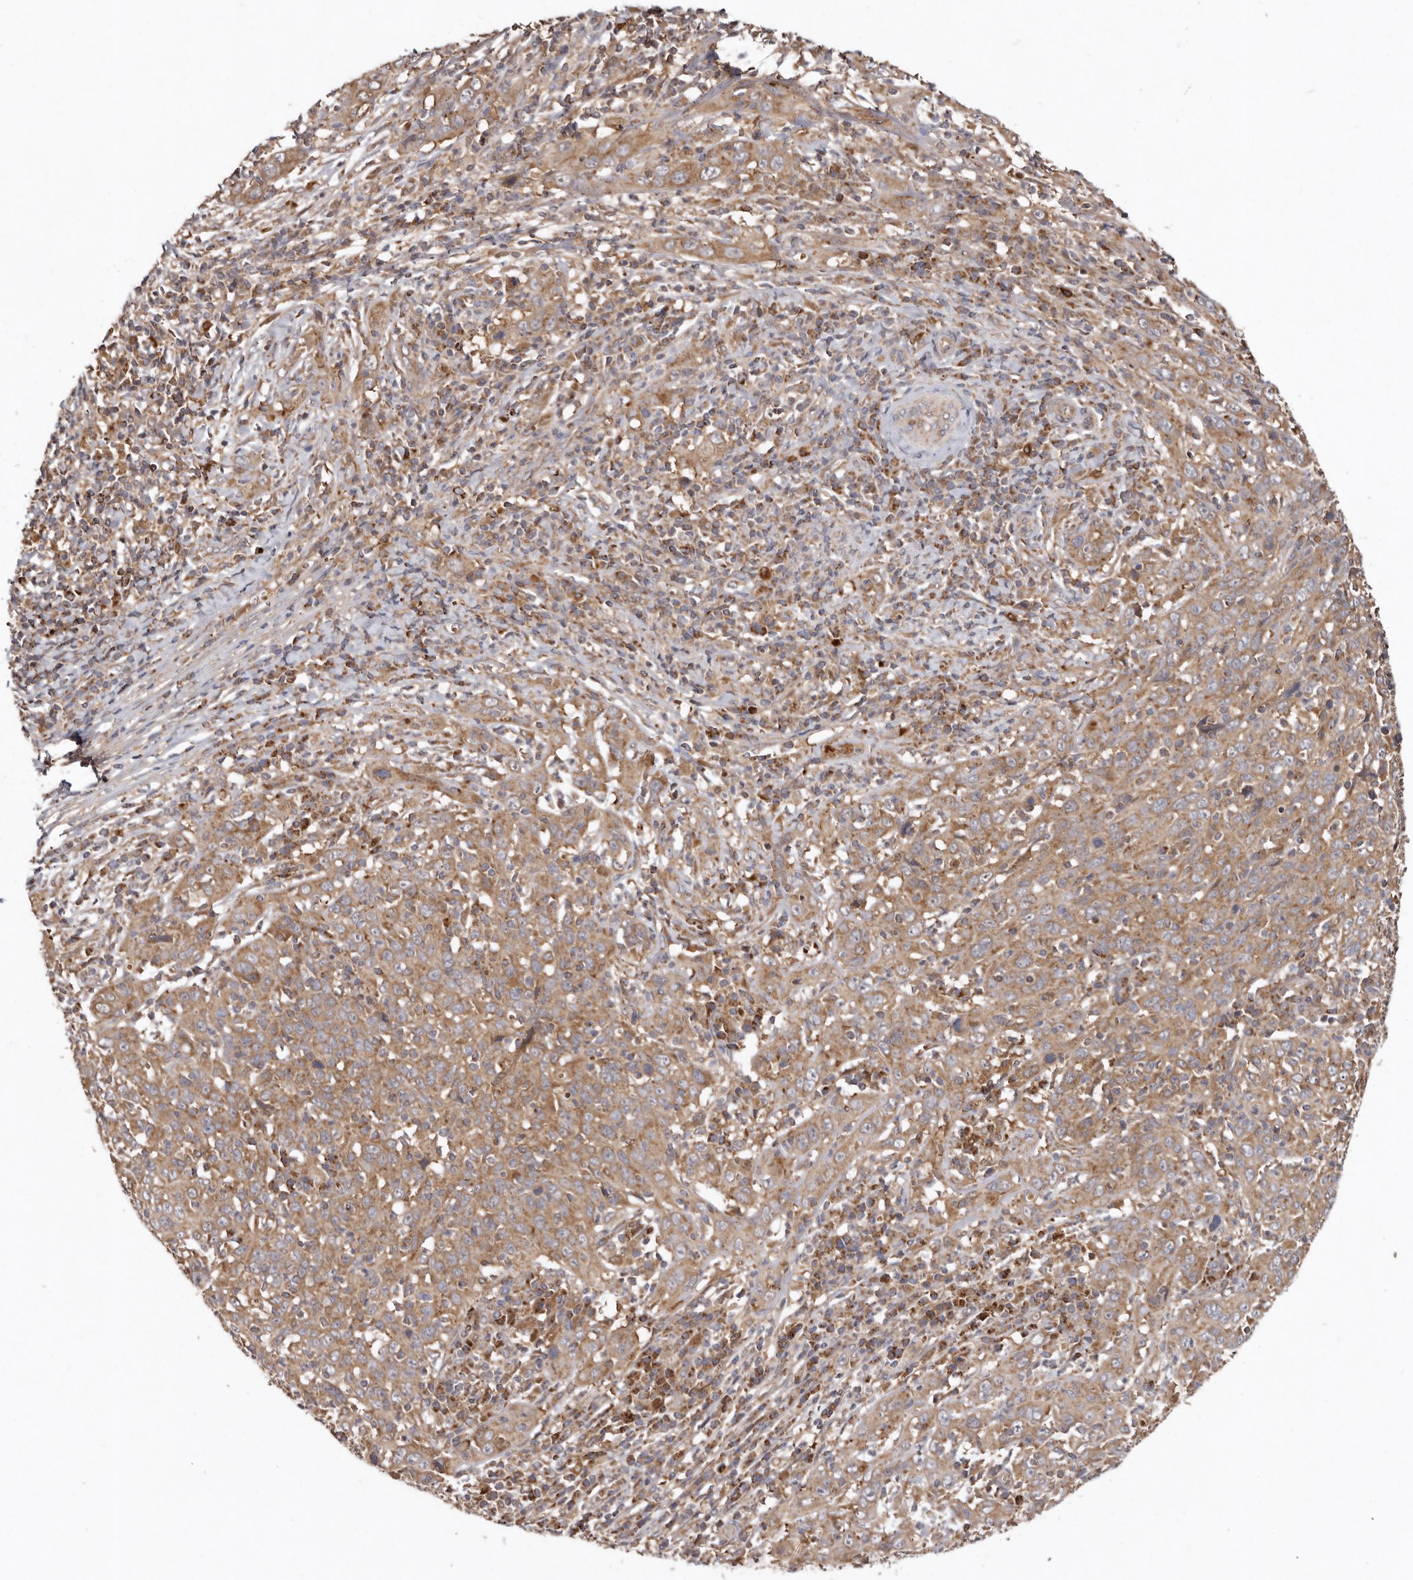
{"staining": {"intensity": "moderate", "quantity": ">75%", "location": "cytoplasmic/membranous"}, "tissue": "cervical cancer", "cell_type": "Tumor cells", "image_type": "cancer", "snomed": [{"axis": "morphology", "description": "Squamous cell carcinoma, NOS"}, {"axis": "topography", "description": "Cervix"}], "caption": "Immunohistochemistry (IHC) histopathology image of neoplastic tissue: human cervical squamous cell carcinoma stained using immunohistochemistry reveals medium levels of moderate protein expression localized specifically in the cytoplasmic/membranous of tumor cells, appearing as a cytoplasmic/membranous brown color.", "gene": "GOT1L1", "patient": {"sex": "female", "age": 46}}